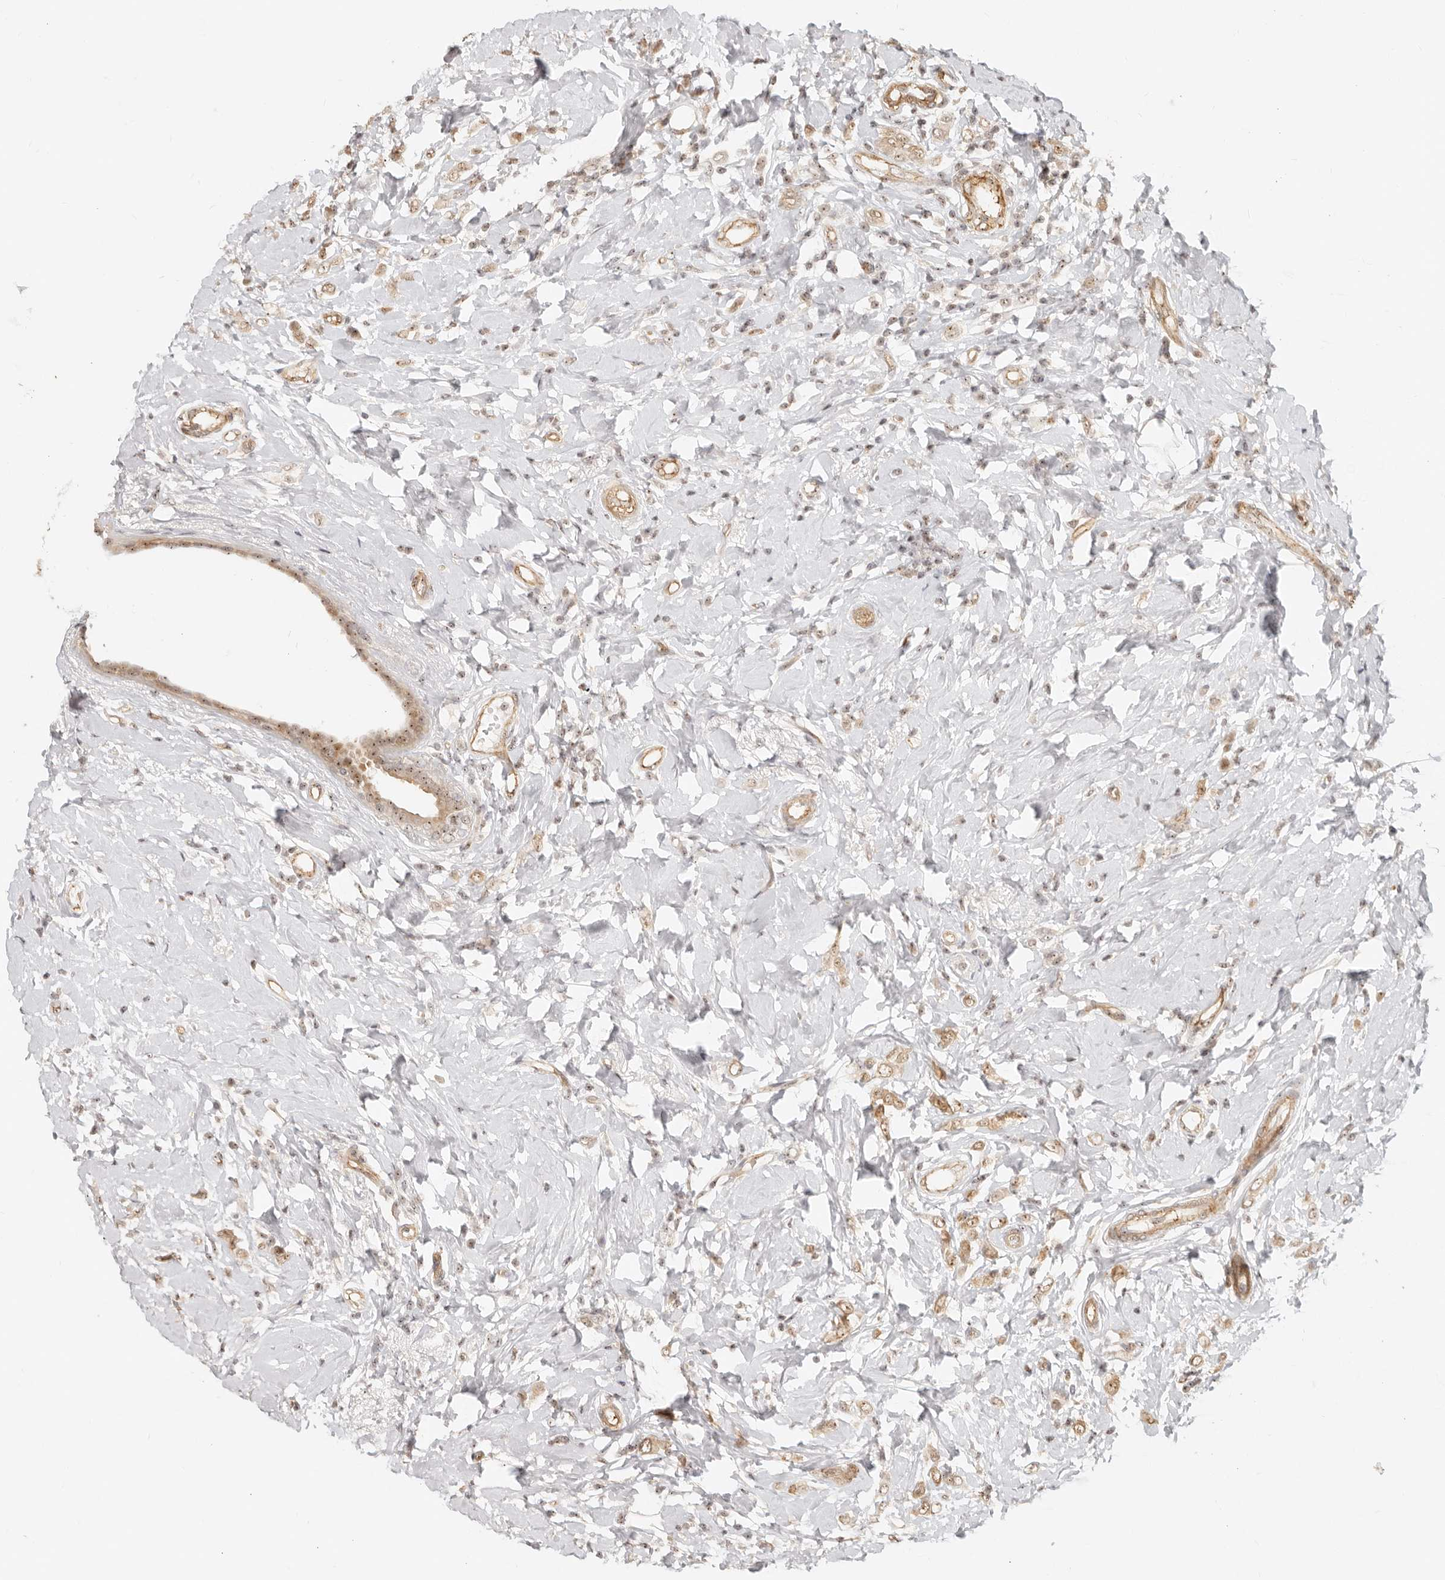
{"staining": {"intensity": "moderate", "quantity": ">75%", "location": "nuclear"}, "tissue": "breast cancer", "cell_type": "Tumor cells", "image_type": "cancer", "snomed": [{"axis": "morphology", "description": "Lobular carcinoma"}, {"axis": "topography", "description": "Breast"}], "caption": "A medium amount of moderate nuclear expression is identified in approximately >75% of tumor cells in breast lobular carcinoma tissue.", "gene": "BAP1", "patient": {"sex": "female", "age": 47}}